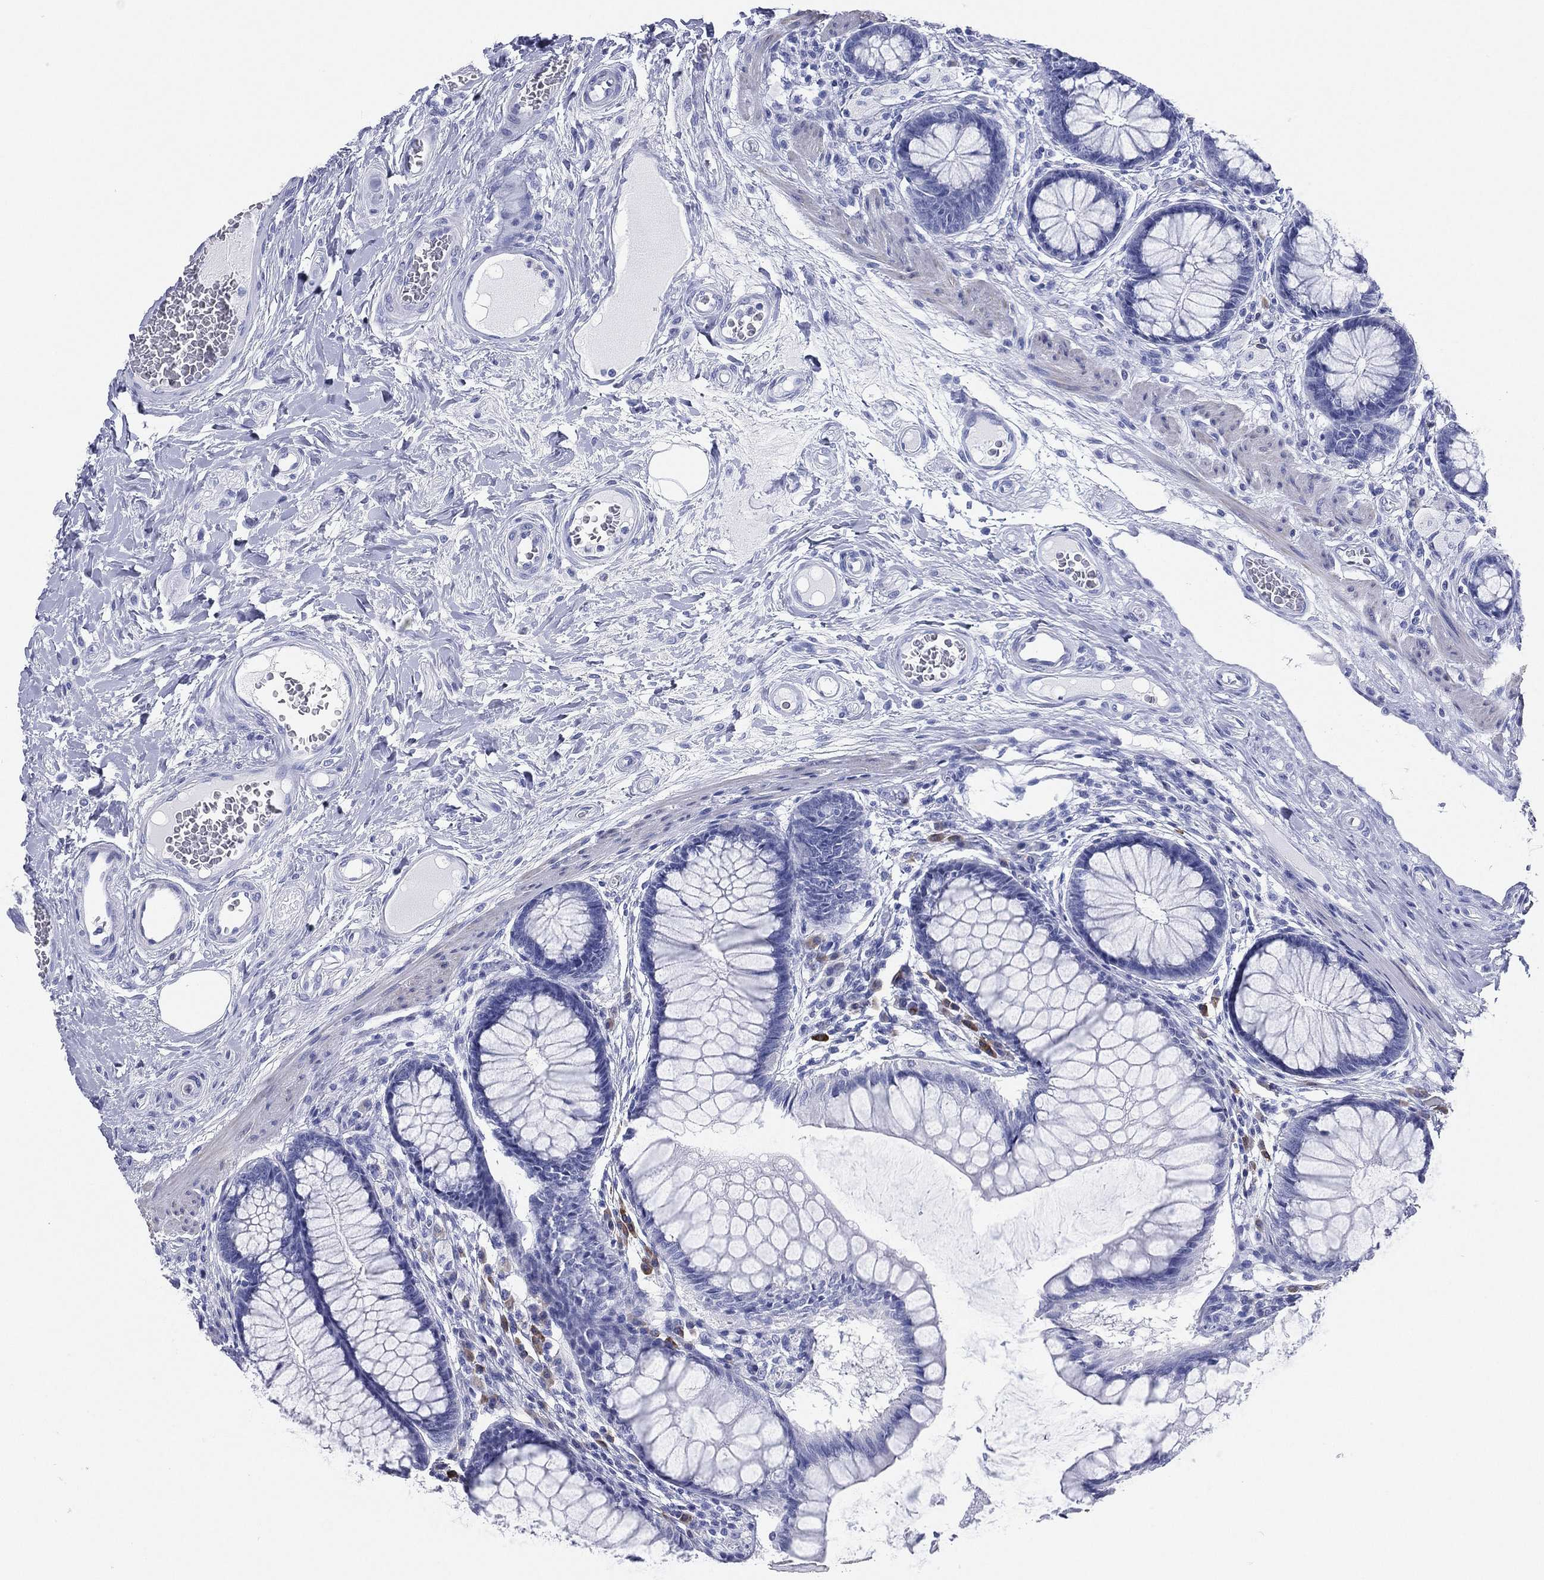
{"staining": {"intensity": "negative", "quantity": "none", "location": "none"}, "tissue": "colon", "cell_type": "Endothelial cells", "image_type": "normal", "snomed": [{"axis": "morphology", "description": "Normal tissue, NOS"}, {"axis": "topography", "description": "Colon"}], "caption": "High power microscopy histopathology image of an immunohistochemistry image of unremarkable colon, revealing no significant expression in endothelial cells. (Brightfield microscopy of DAB IHC at high magnification).", "gene": "CD79A", "patient": {"sex": "female", "age": 65}}